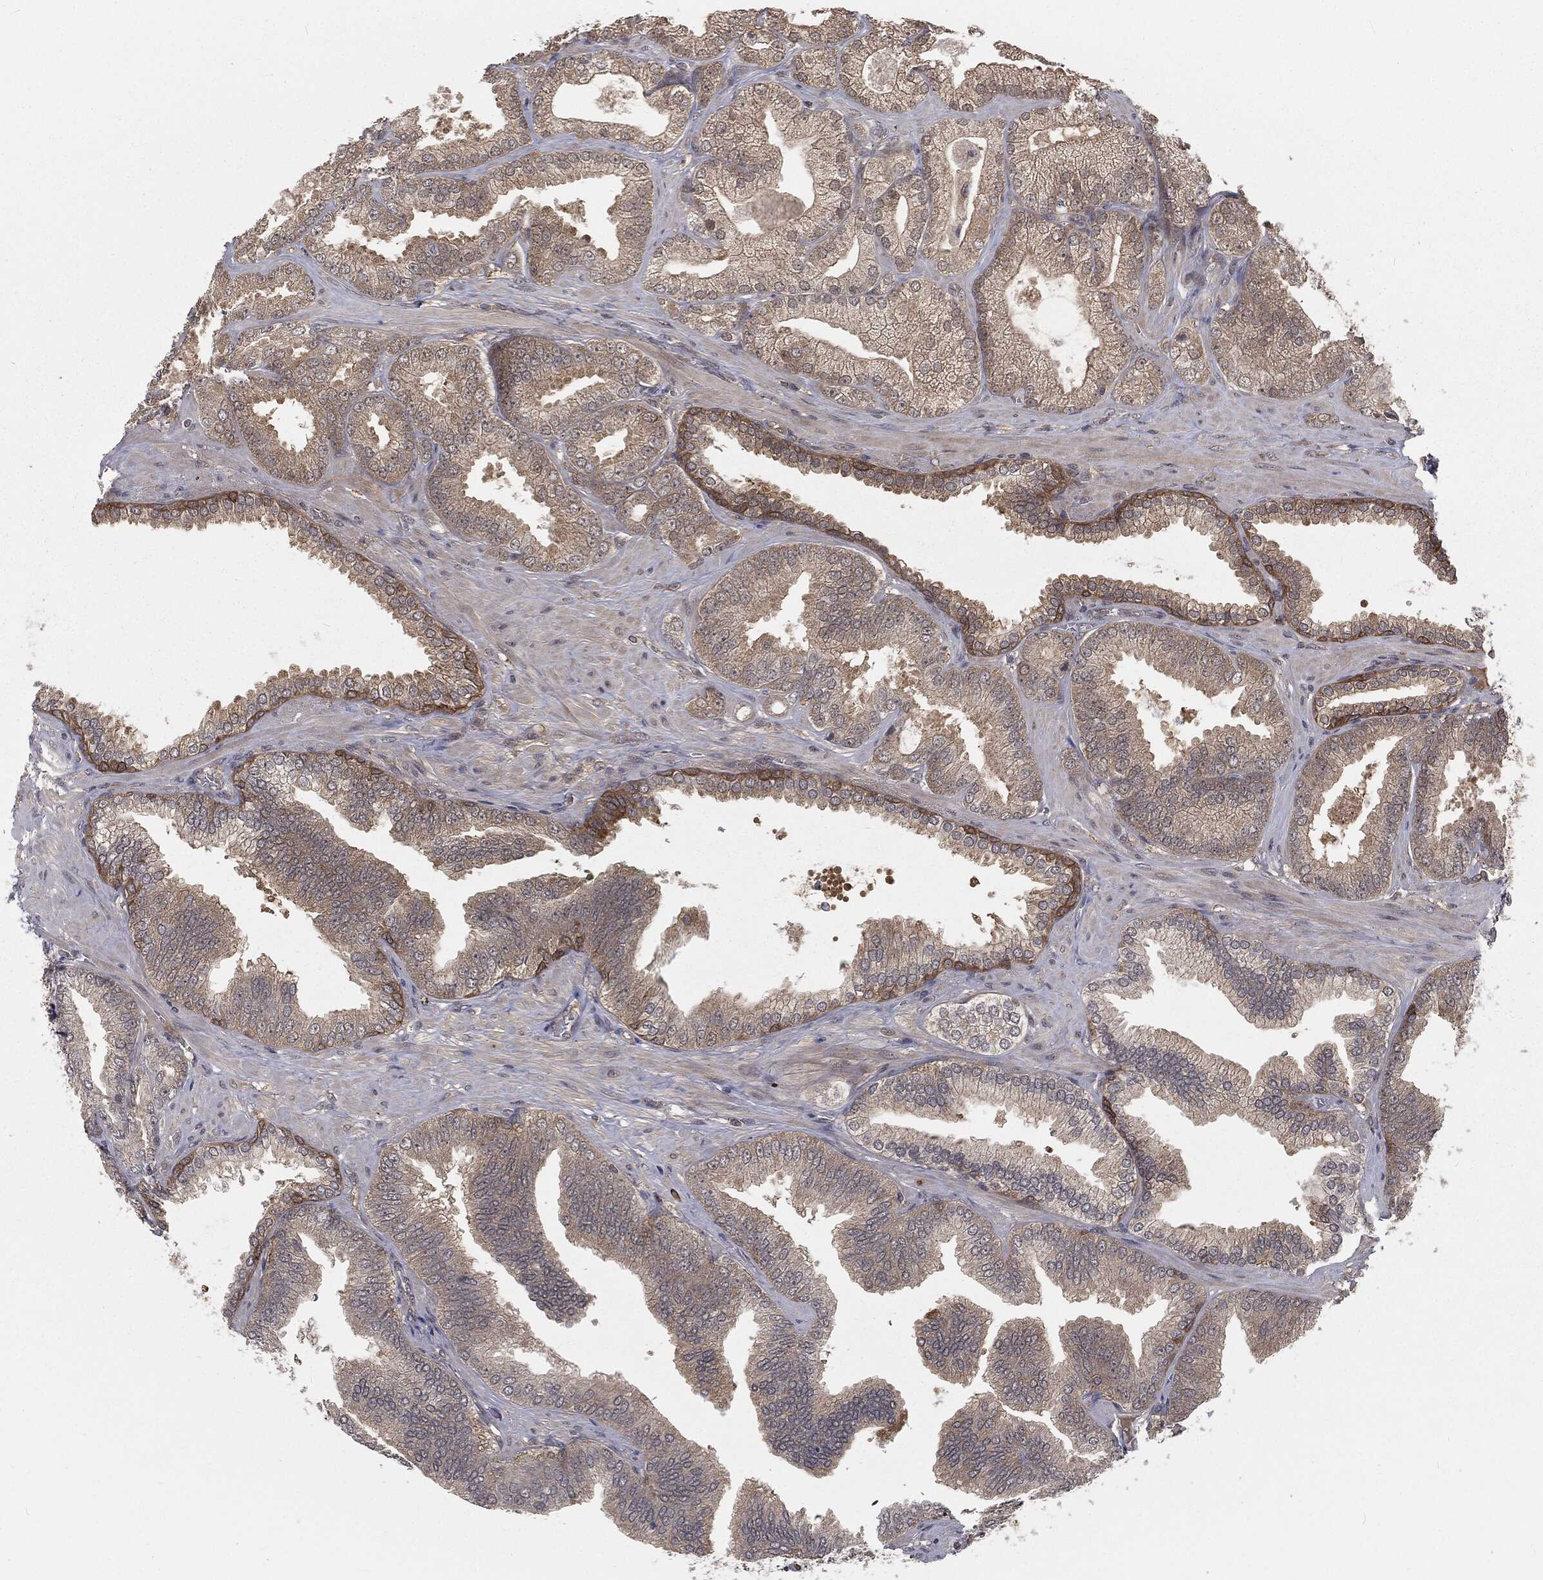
{"staining": {"intensity": "weak", "quantity": ">75%", "location": "cytoplasmic/membranous"}, "tissue": "prostate cancer", "cell_type": "Tumor cells", "image_type": "cancer", "snomed": [{"axis": "morphology", "description": "Adenocarcinoma, High grade"}, {"axis": "topography", "description": "Prostate"}], "caption": "Protein analysis of adenocarcinoma (high-grade) (prostate) tissue demonstrates weak cytoplasmic/membranous staining in about >75% of tumor cells.", "gene": "FBXO7", "patient": {"sex": "male", "age": 68}}